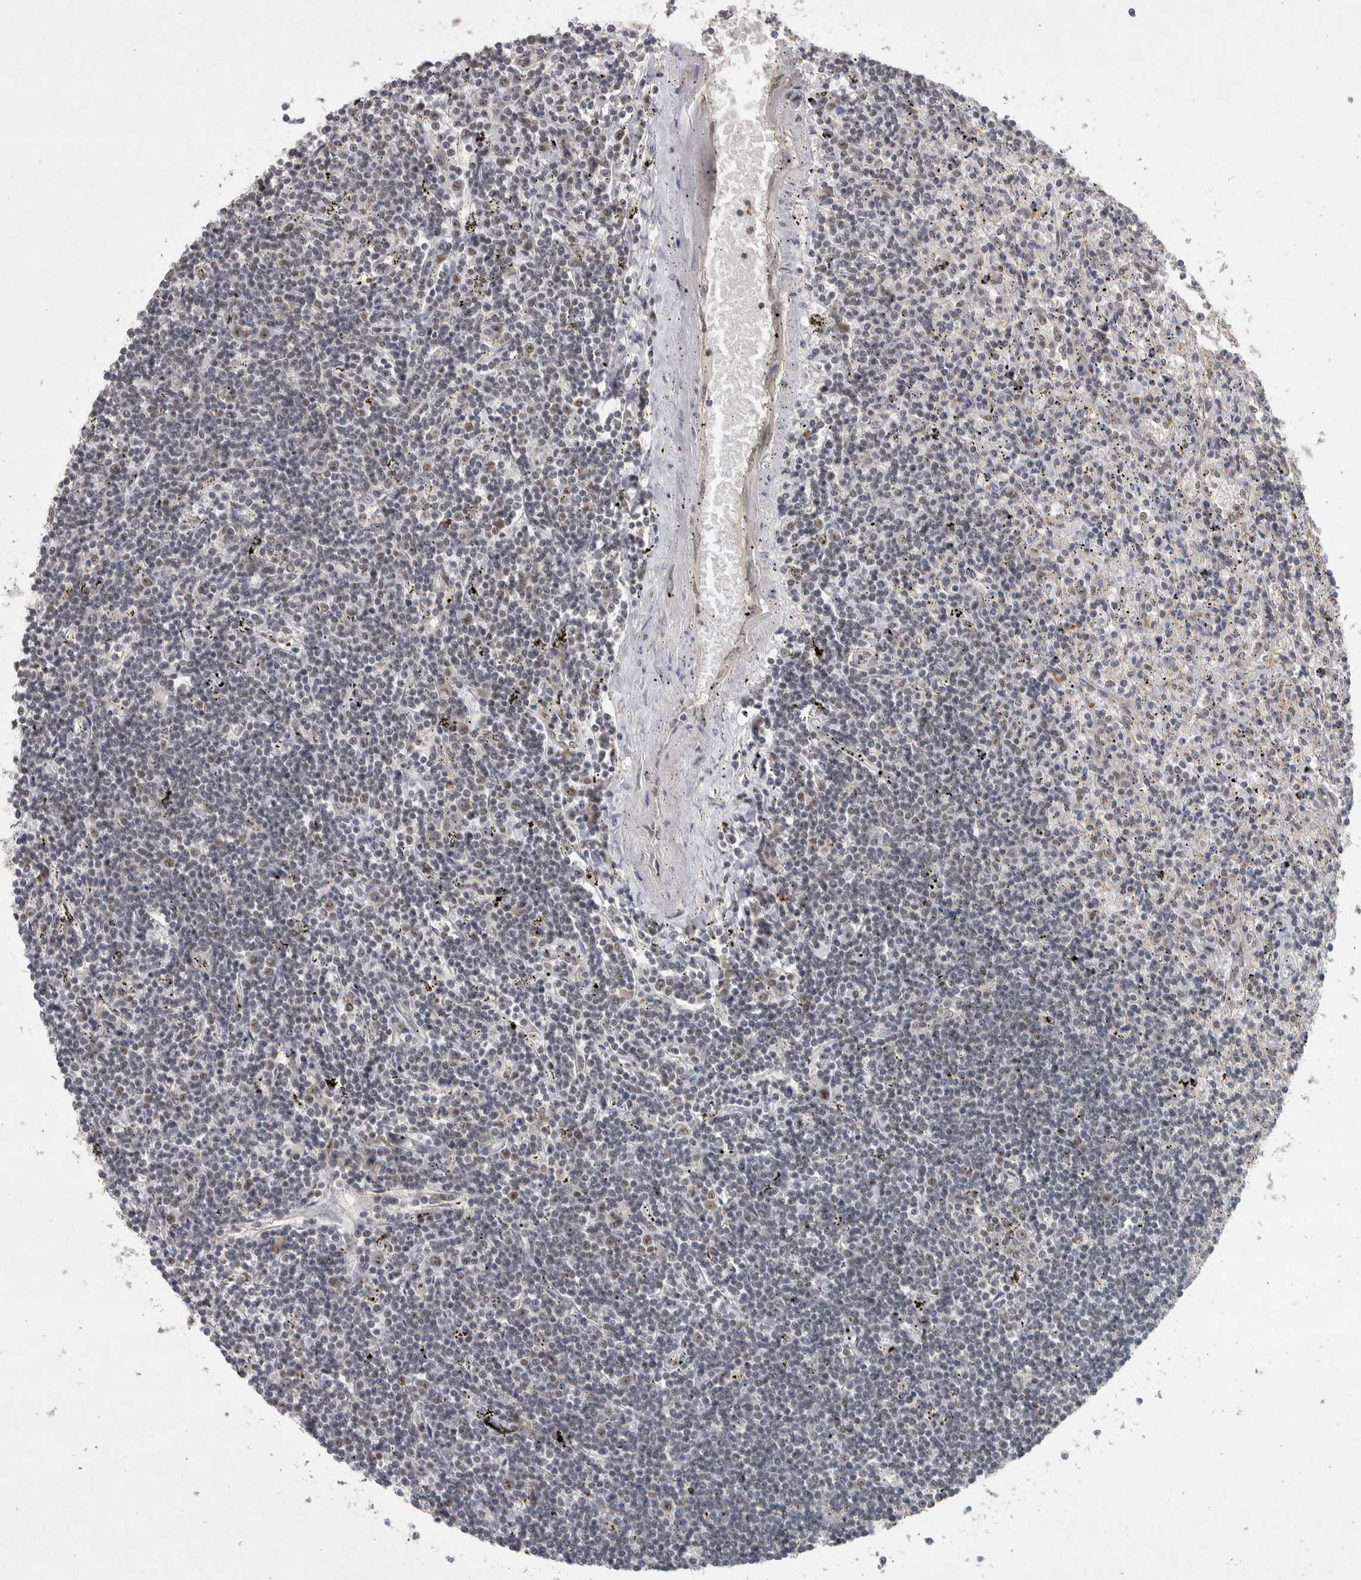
{"staining": {"intensity": "negative", "quantity": "none", "location": "none"}, "tissue": "lymphoma", "cell_type": "Tumor cells", "image_type": "cancer", "snomed": [{"axis": "morphology", "description": "Malignant lymphoma, non-Hodgkin's type, Low grade"}, {"axis": "topography", "description": "Spleen"}], "caption": "High magnification brightfield microscopy of lymphoma stained with DAB (brown) and counterstained with hematoxylin (blue): tumor cells show no significant expression. (Brightfield microscopy of DAB (3,3'-diaminobenzidine) immunohistochemistry (IHC) at high magnification).", "gene": "DDX42", "patient": {"sex": "male", "age": 76}}